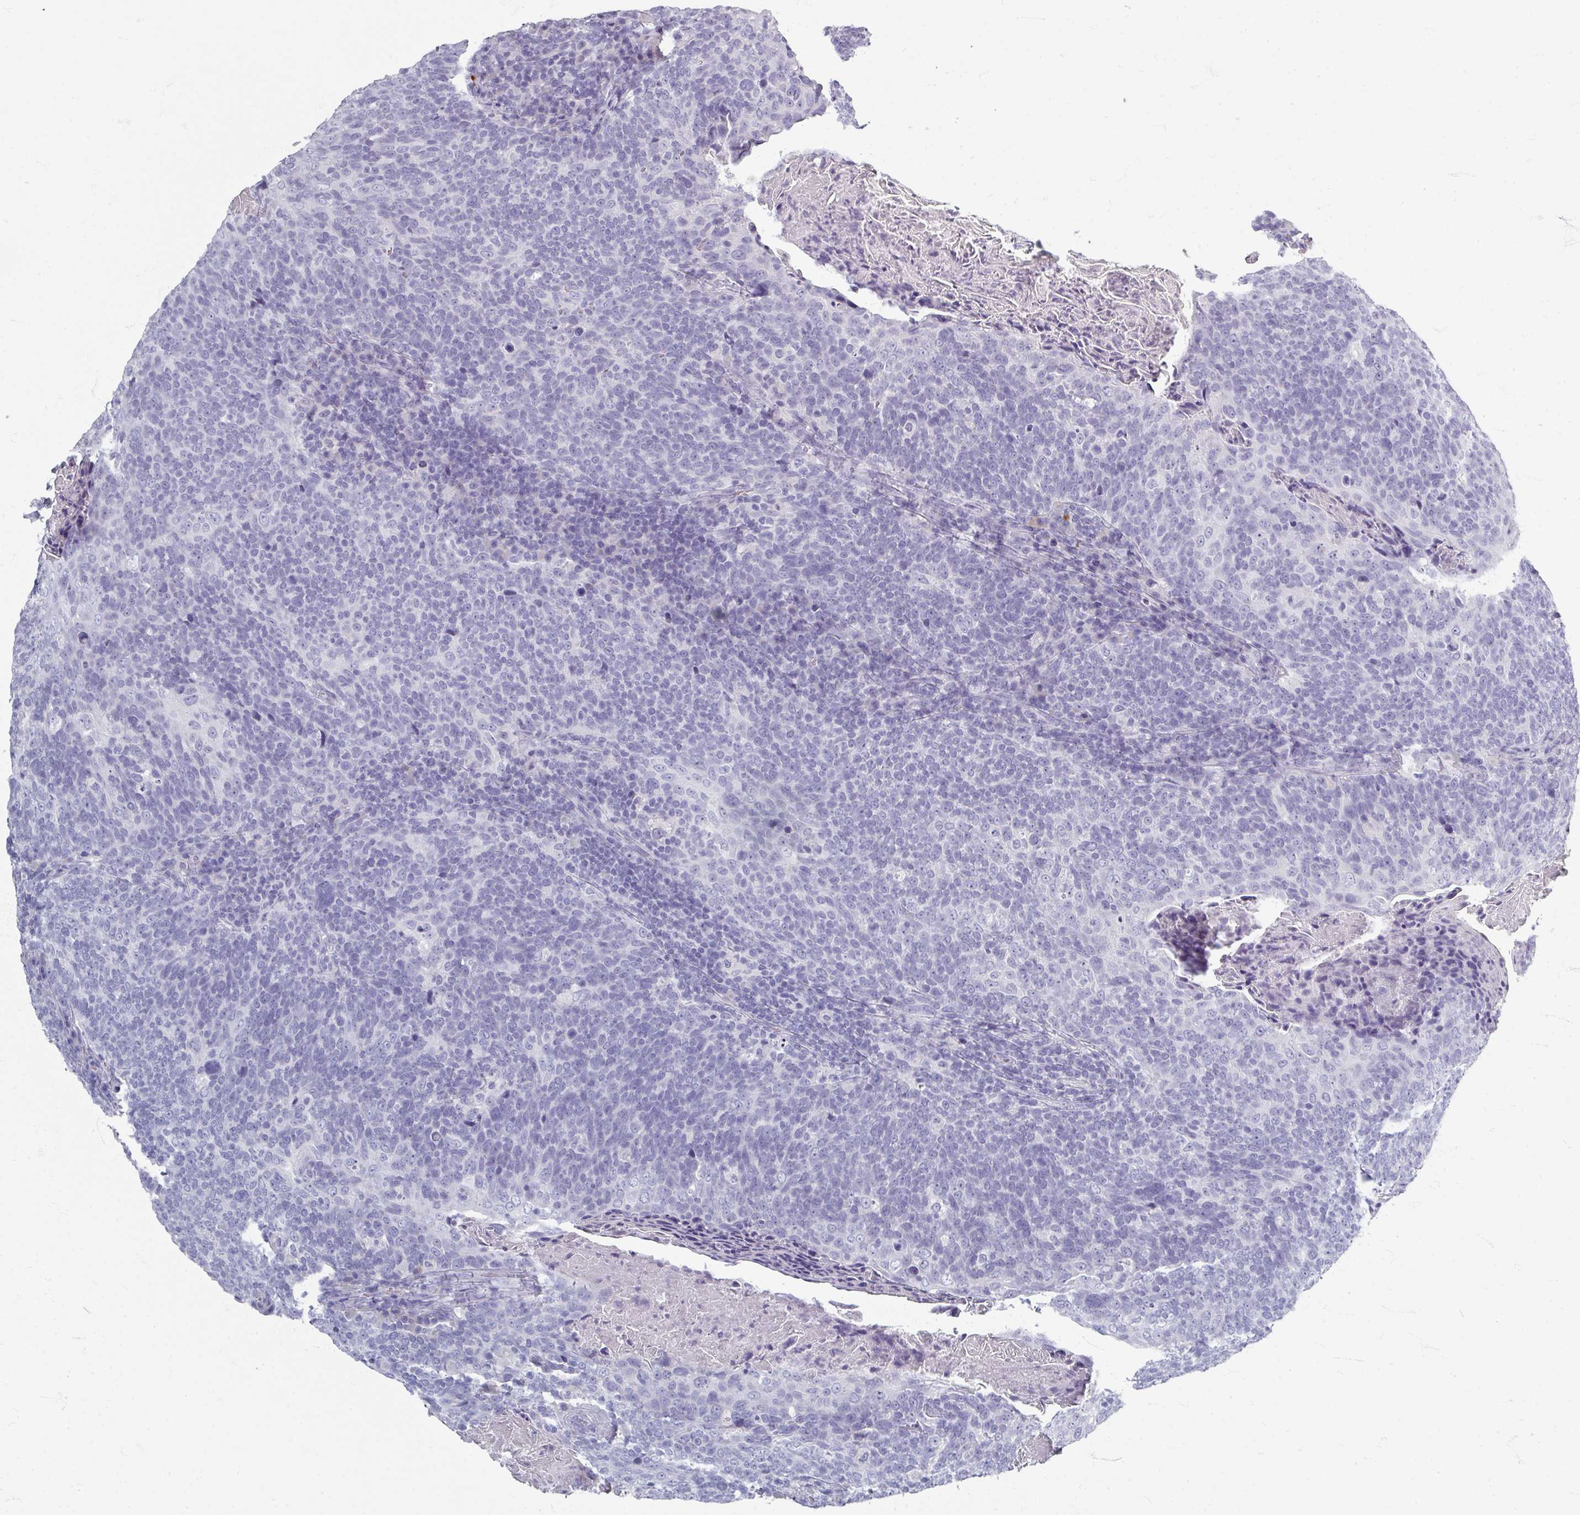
{"staining": {"intensity": "negative", "quantity": "none", "location": "none"}, "tissue": "head and neck cancer", "cell_type": "Tumor cells", "image_type": "cancer", "snomed": [{"axis": "morphology", "description": "Squamous cell carcinoma, NOS"}, {"axis": "morphology", "description": "Squamous cell carcinoma, metastatic, NOS"}, {"axis": "topography", "description": "Lymph node"}, {"axis": "topography", "description": "Head-Neck"}], "caption": "Squamous cell carcinoma (head and neck) stained for a protein using immunohistochemistry exhibits no positivity tumor cells.", "gene": "ZNF878", "patient": {"sex": "male", "age": 62}}